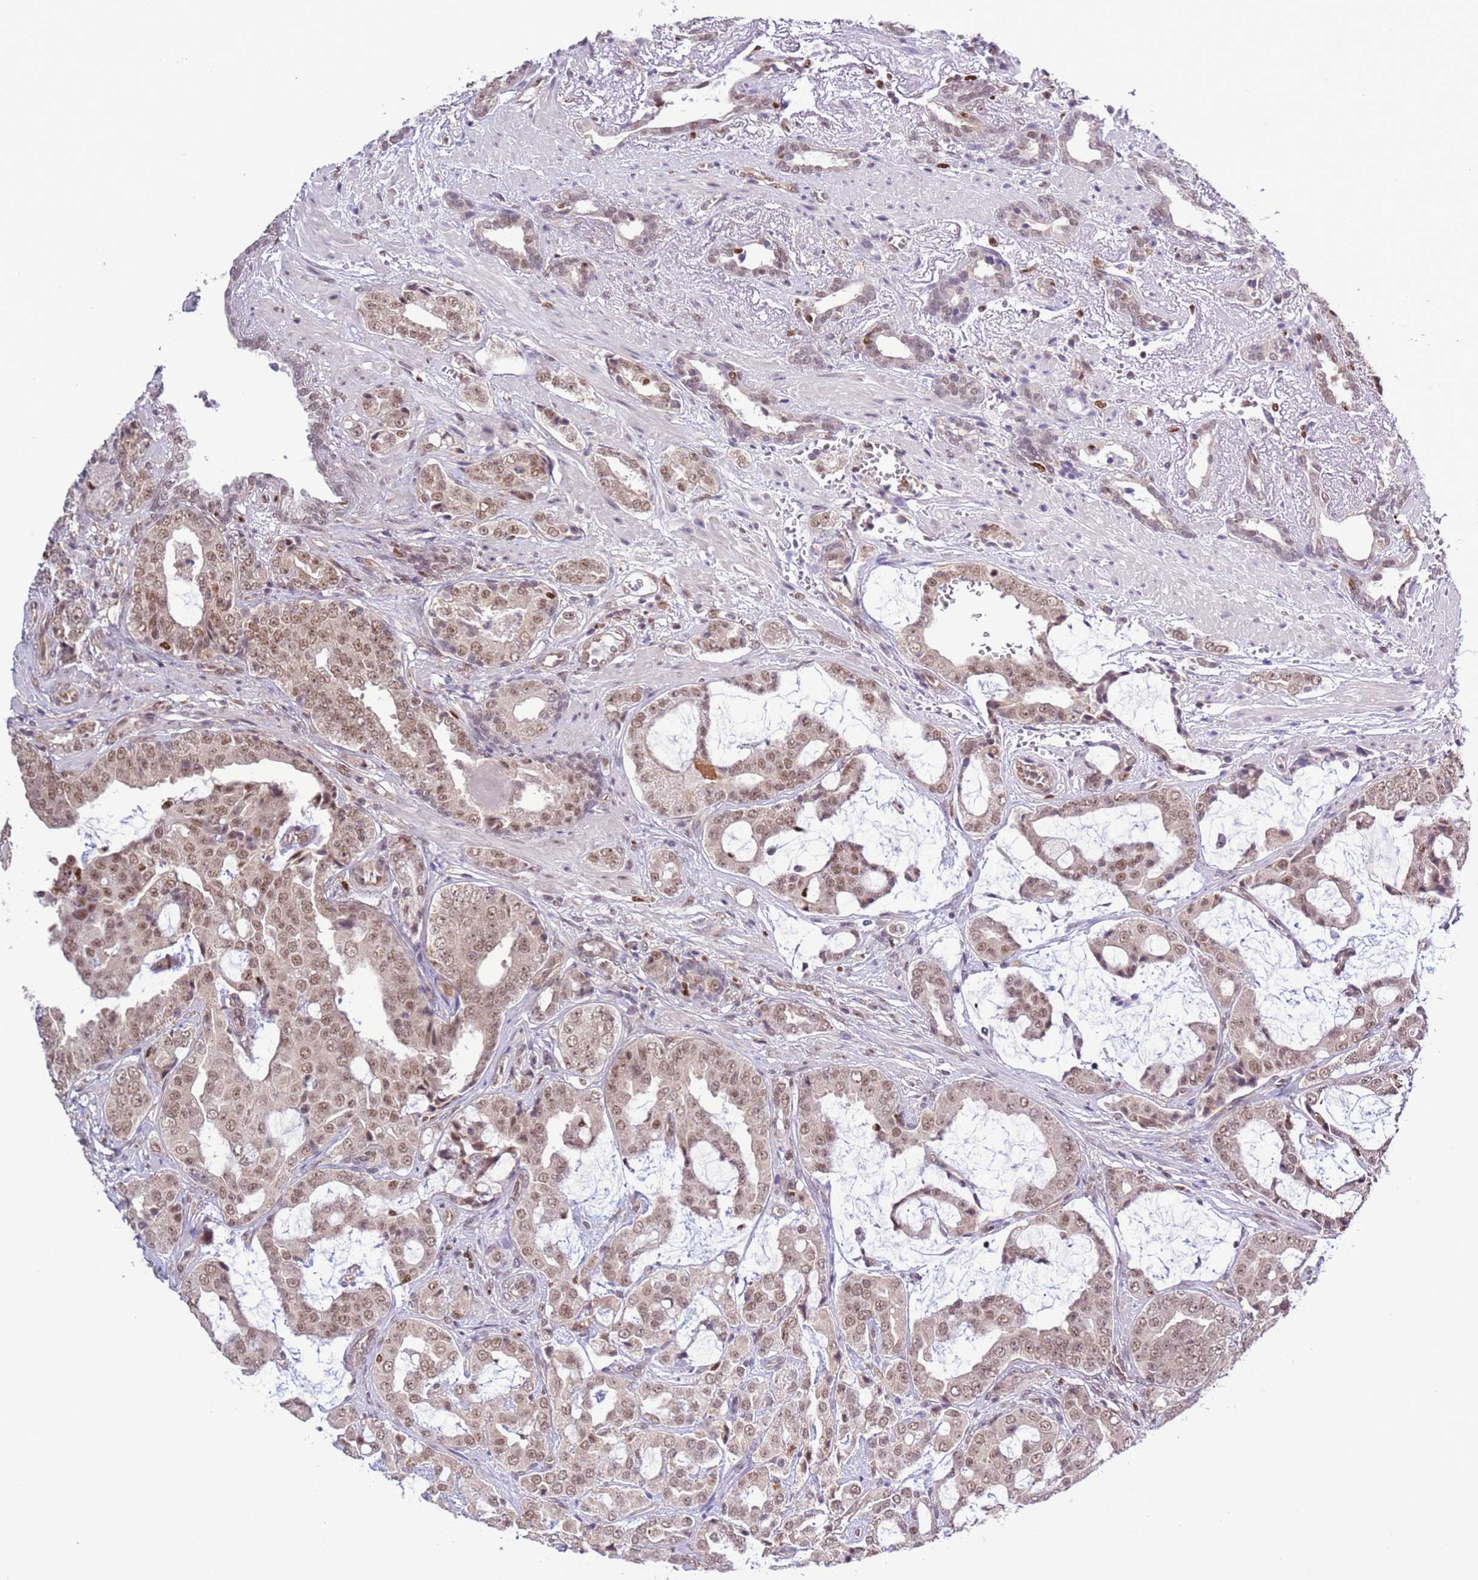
{"staining": {"intensity": "moderate", "quantity": ">75%", "location": "nuclear"}, "tissue": "prostate cancer", "cell_type": "Tumor cells", "image_type": "cancer", "snomed": [{"axis": "morphology", "description": "Adenocarcinoma, High grade"}, {"axis": "topography", "description": "Prostate"}], "caption": "Immunohistochemistry micrograph of neoplastic tissue: human prostate adenocarcinoma (high-grade) stained using immunohistochemistry displays medium levels of moderate protein expression localized specifically in the nuclear of tumor cells, appearing as a nuclear brown color.", "gene": "PRPF6", "patient": {"sex": "male", "age": 71}}